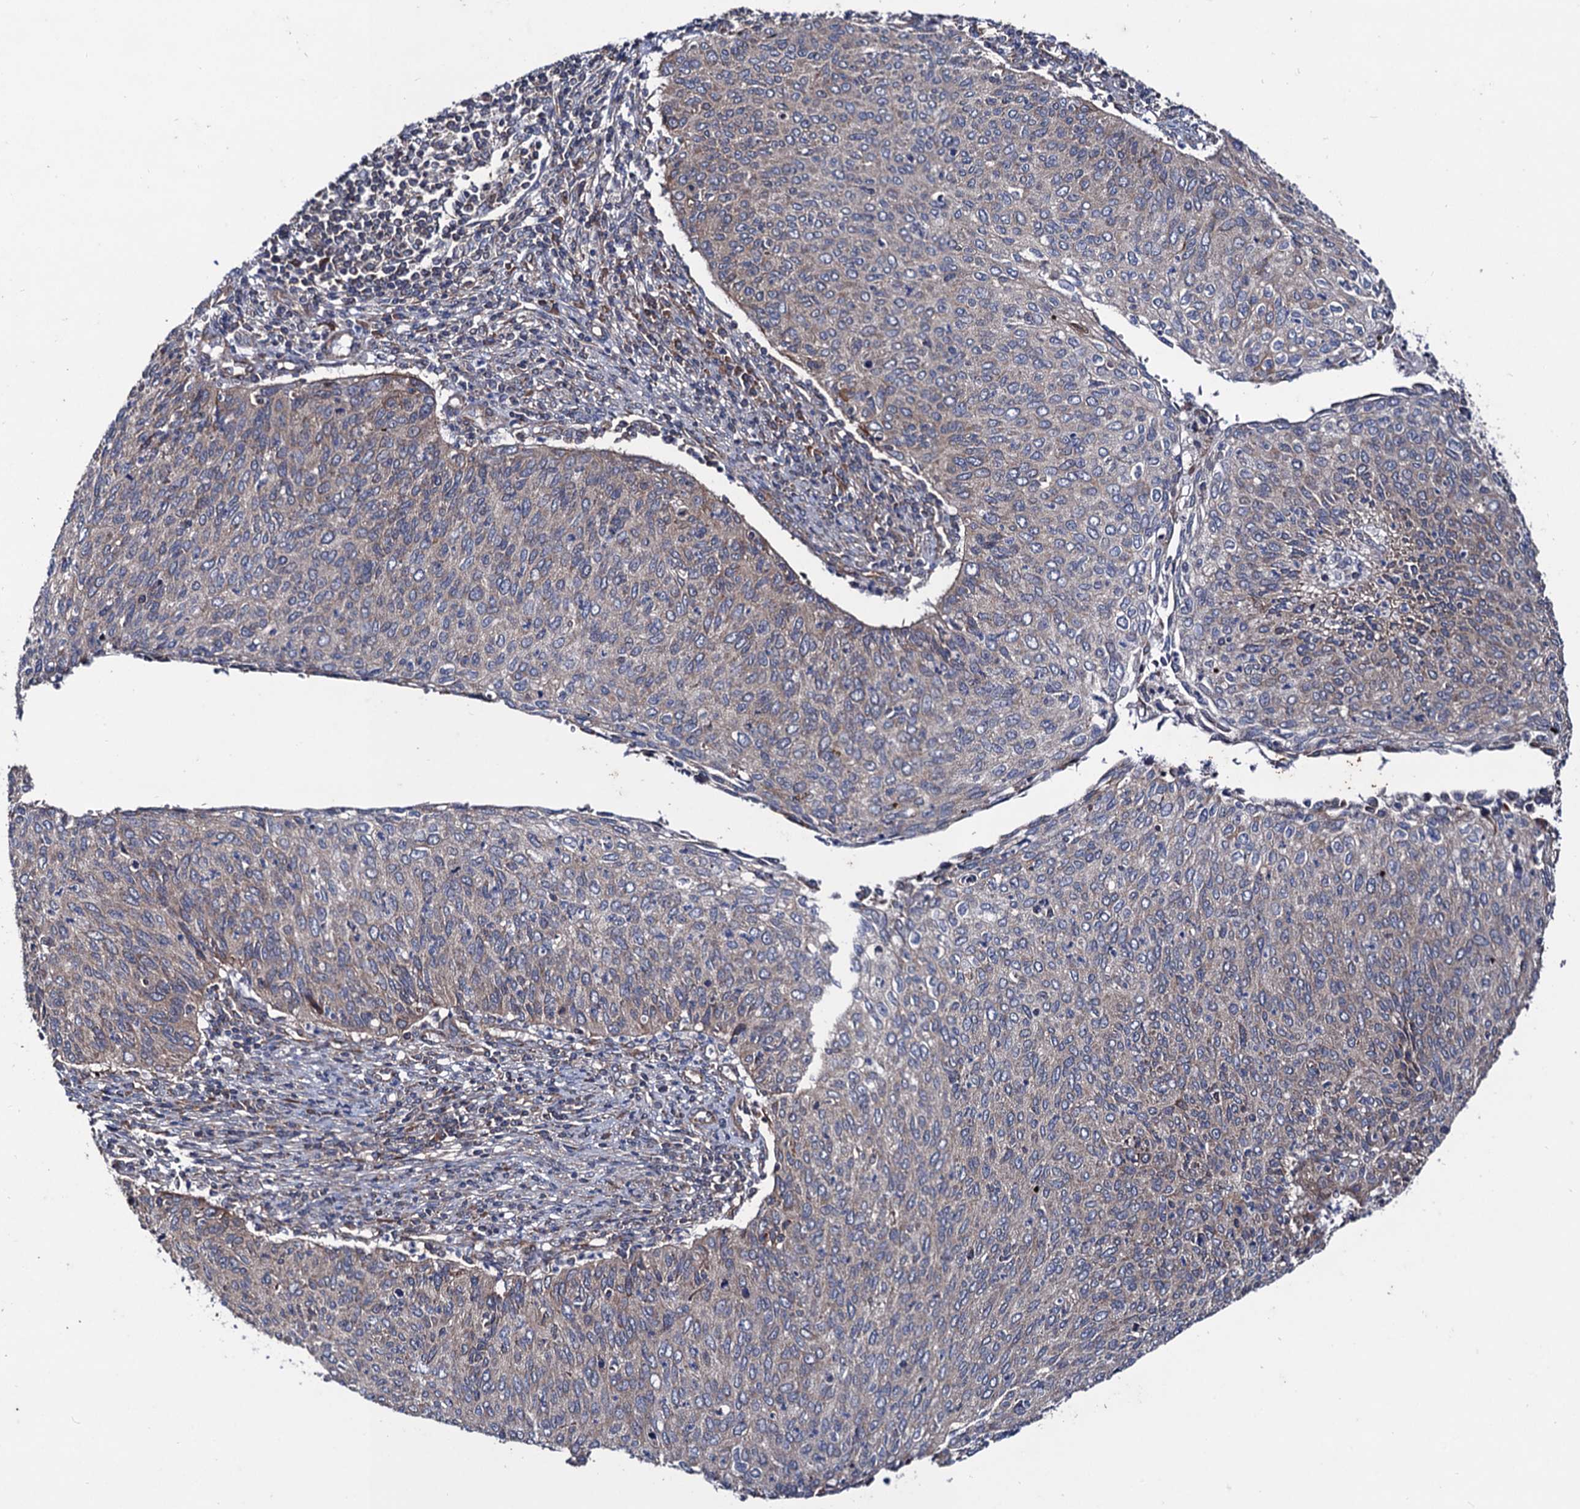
{"staining": {"intensity": "negative", "quantity": "none", "location": "none"}, "tissue": "cervical cancer", "cell_type": "Tumor cells", "image_type": "cancer", "snomed": [{"axis": "morphology", "description": "Squamous cell carcinoma, NOS"}, {"axis": "topography", "description": "Cervix"}], "caption": "IHC of cervical cancer (squamous cell carcinoma) displays no expression in tumor cells.", "gene": "DYDC1", "patient": {"sex": "female", "age": 38}}